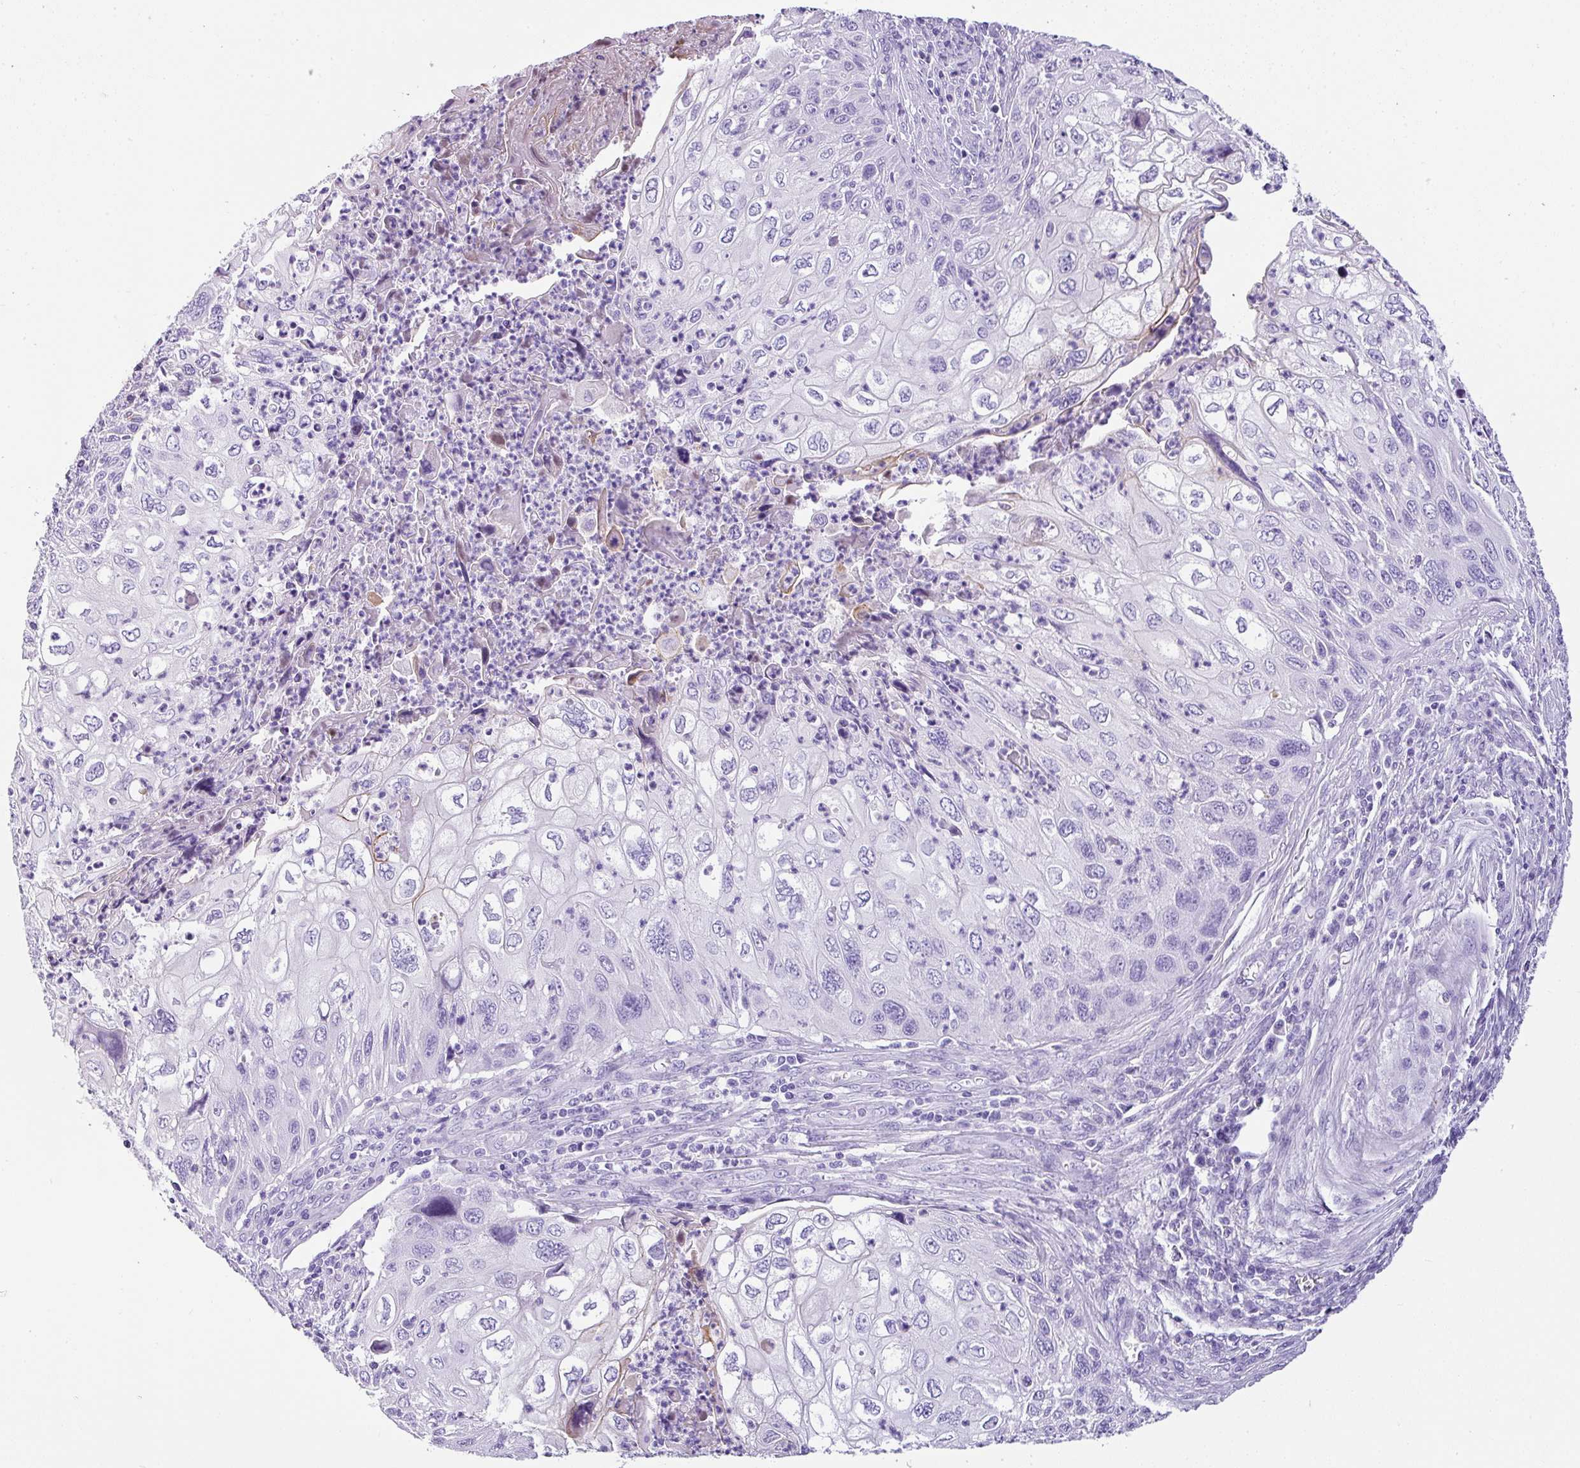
{"staining": {"intensity": "negative", "quantity": "none", "location": "none"}, "tissue": "cervical cancer", "cell_type": "Tumor cells", "image_type": "cancer", "snomed": [{"axis": "morphology", "description": "Squamous cell carcinoma, NOS"}, {"axis": "topography", "description": "Cervix"}], "caption": "This is an immunohistochemistry micrograph of cervical cancer (squamous cell carcinoma). There is no staining in tumor cells.", "gene": "MUC21", "patient": {"sex": "female", "age": 70}}